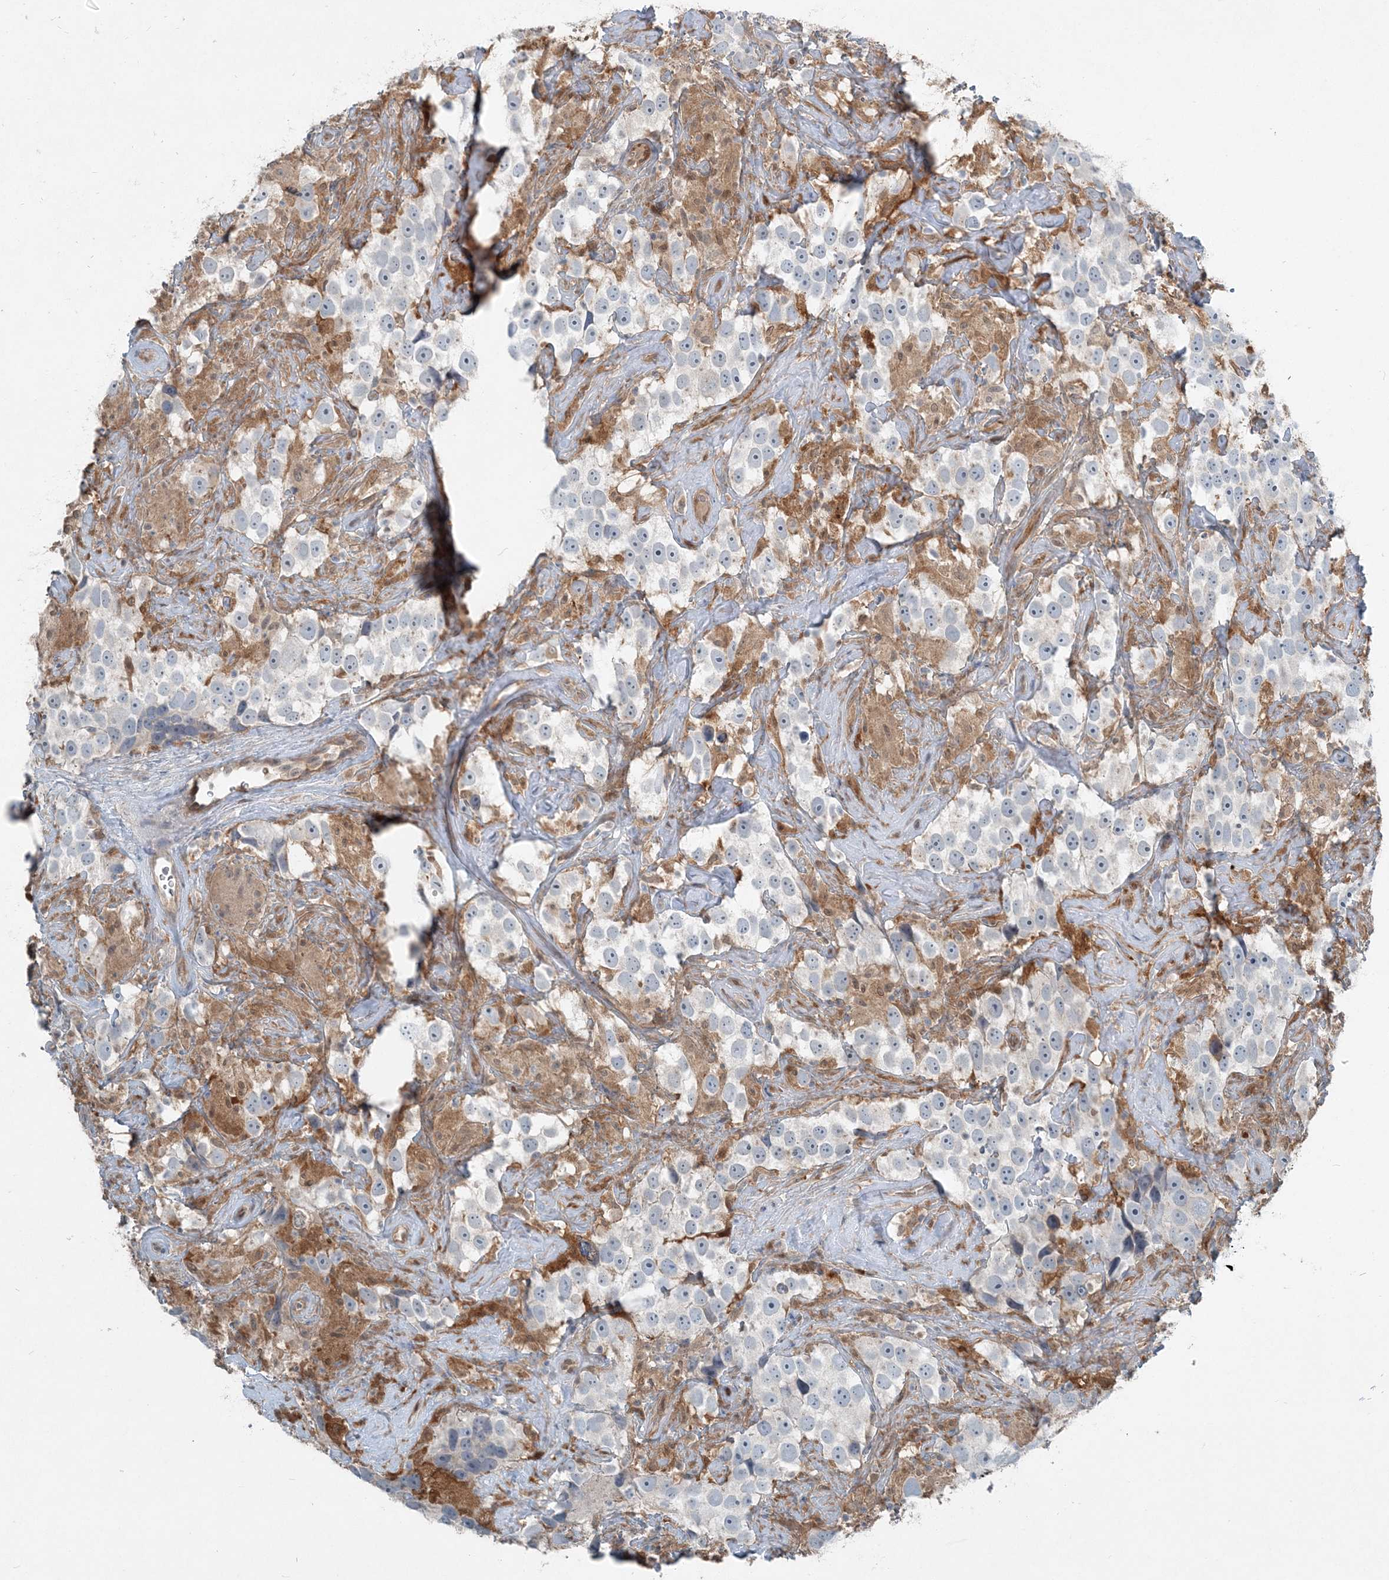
{"staining": {"intensity": "negative", "quantity": "none", "location": "none"}, "tissue": "testis cancer", "cell_type": "Tumor cells", "image_type": "cancer", "snomed": [{"axis": "morphology", "description": "Seminoma, NOS"}, {"axis": "topography", "description": "Testis"}], "caption": "This is an IHC image of human testis seminoma. There is no expression in tumor cells.", "gene": "ARMH1", "patient": {"sex": "male", "age": 49}}